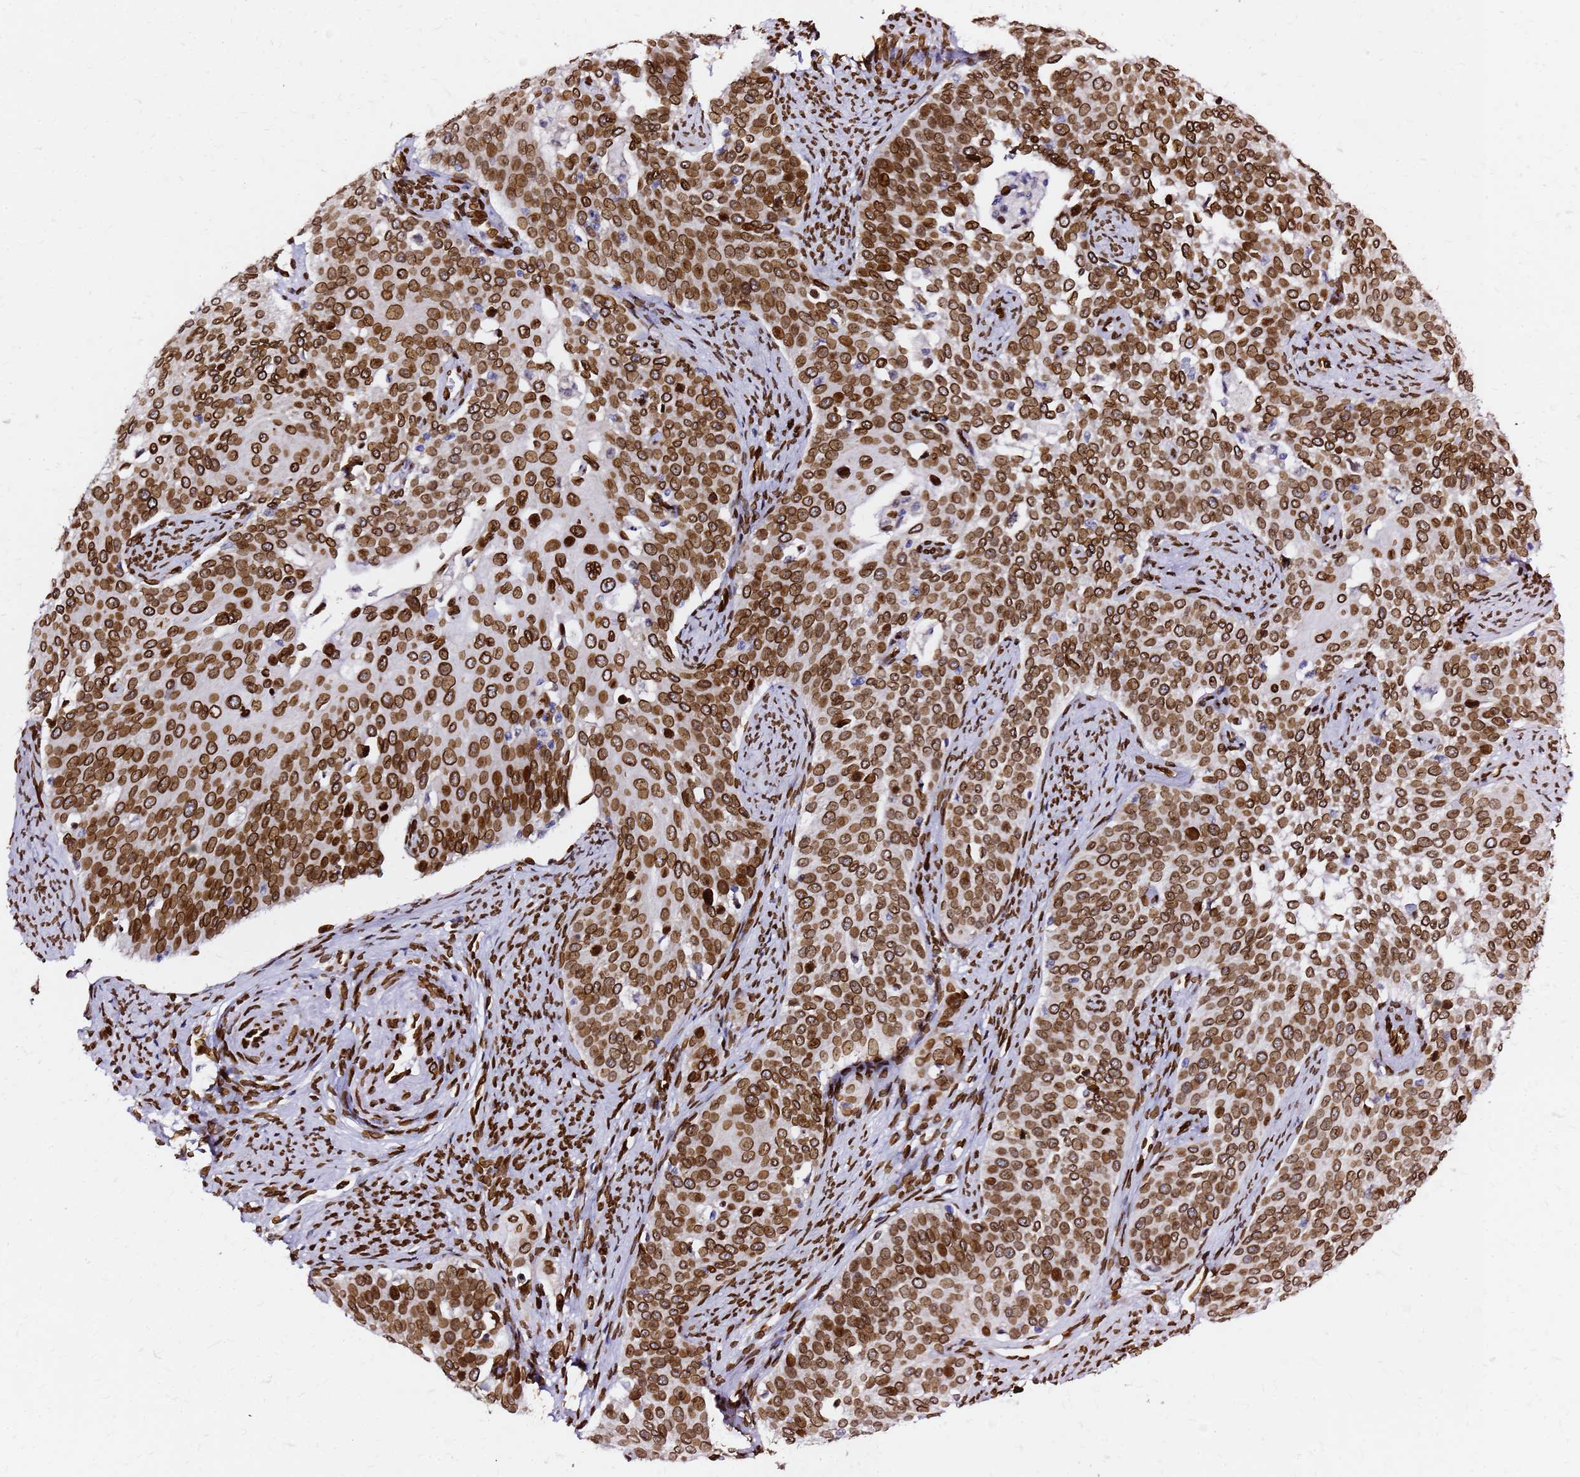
{"staining": {"intensity": "strong", "quantity": ">75%", "location": "cytoplasmic/membranous,nuclear"}, "tissue": "cervical cancer", "cell_type": "Tumor cells", "image_type": "cancer", "snomed": [{"axis": "morphology", "description": "Squamous cell carcinoma, NOS"}, {"axis": "topography", "description": "Cervix"}], "caption": "This is a photomicrograph of IHC staining of squamous cell carcinoma (cervical), which shows strong staining in the cytoplasmic/membranous and nuclear of tumor cells.", "gene": "C6orf141", "patient": {"sex": "female", "age": 44}}